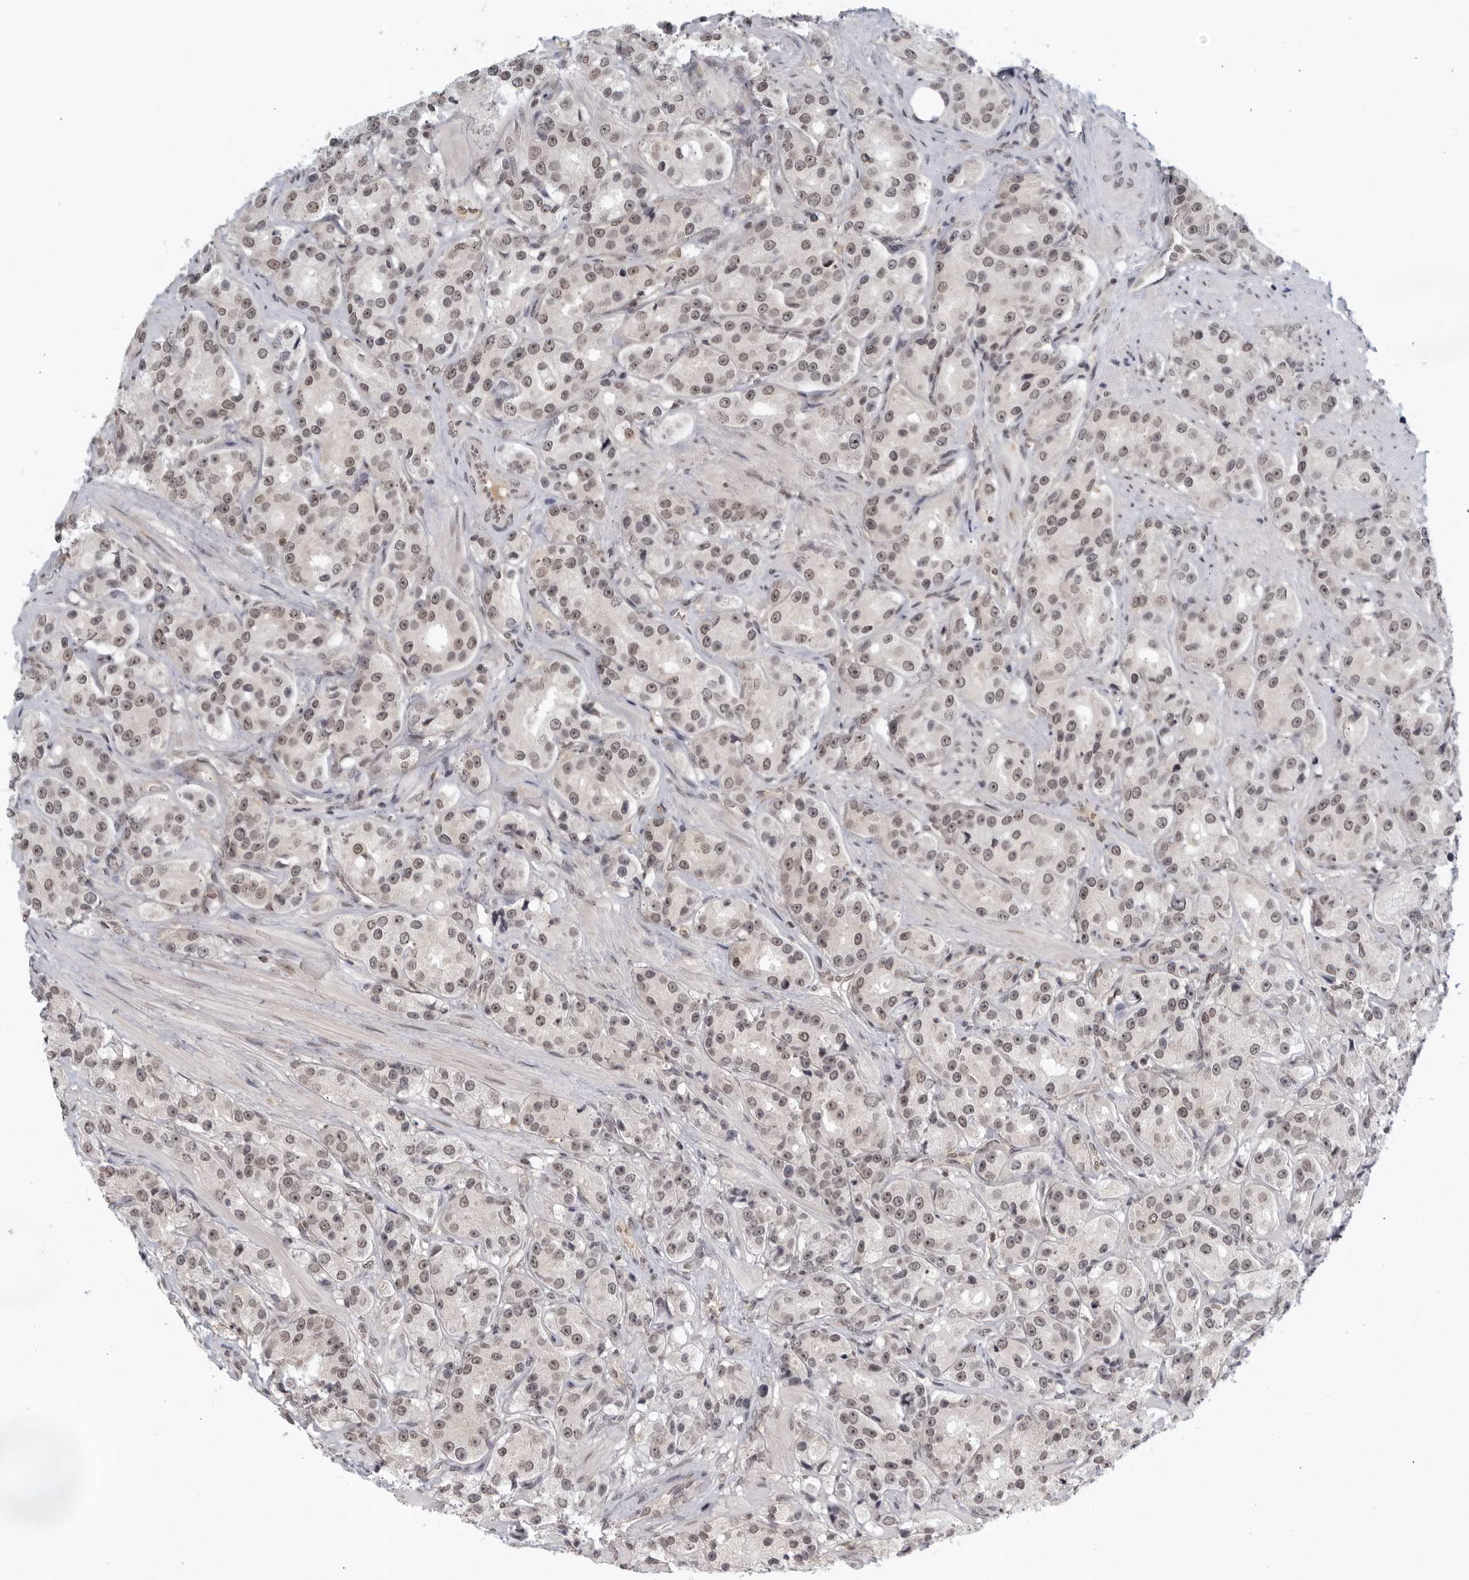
{"staining": {"intensity": "weak", "quantity": ">75%", "location": "nuclear"}, "tissue": "prostate cancer", "cell_type": "Tumor cells", "image_type": "cancer", "snomed": [{"axis": "morphology", "description": "Adenocarcinoma, High grade"}, {"axis": "topography", "description": "Prostate"}], "caption": "Immunohistochemical staining of human prostate cancer (high-grade adenocarcinoma) demonstrates weak nuclear protein staining in approximately >75% of tumor cells.", "gene": "CC2D1B", "patient": {"sex": "male", "age": 60}}